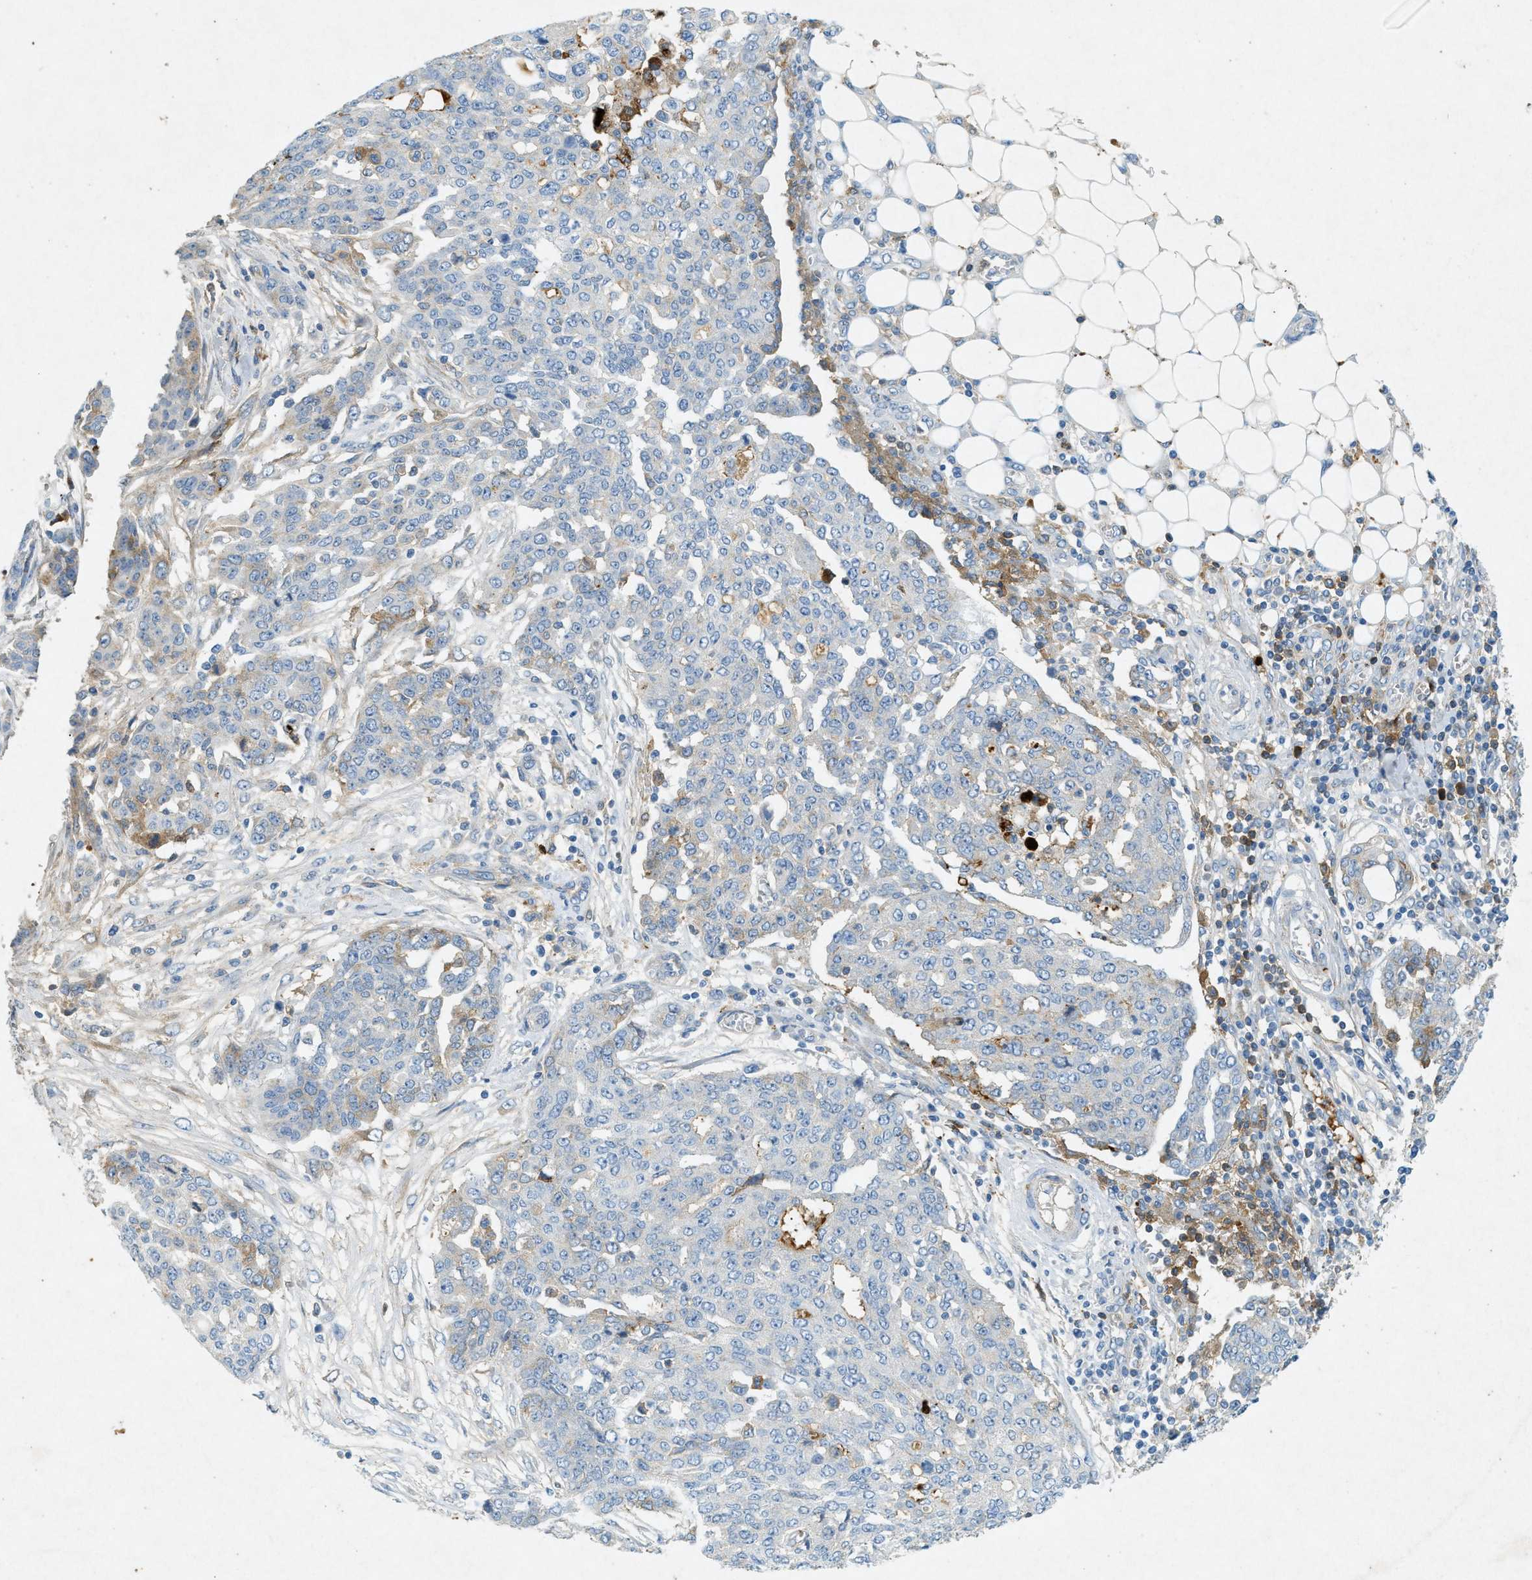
{"staining": {"intensity": "moderate", "quantity": "<25%", "location": "cytoplasmic/membranous"}, "tissue": "ovarian cancer", "cell_type": "Tumor cells", "image_type": "cancer", "snomed": [{"axis": "morphology", "description": "Cystadenocarcinoma, serous, NOS"}, {"axis": "topography", "description": "Soft tissue"}, {"axis": "topography", "description": "Ovary"}], "caption": "Protein staining of ovarian serous cystadenocarcinoma tissue exhibits moderate cytoplasmic/membranous positivity in about <25% of tumor cells.", "gene": "F2", "patient": {"sex": "female", "age": 57}}